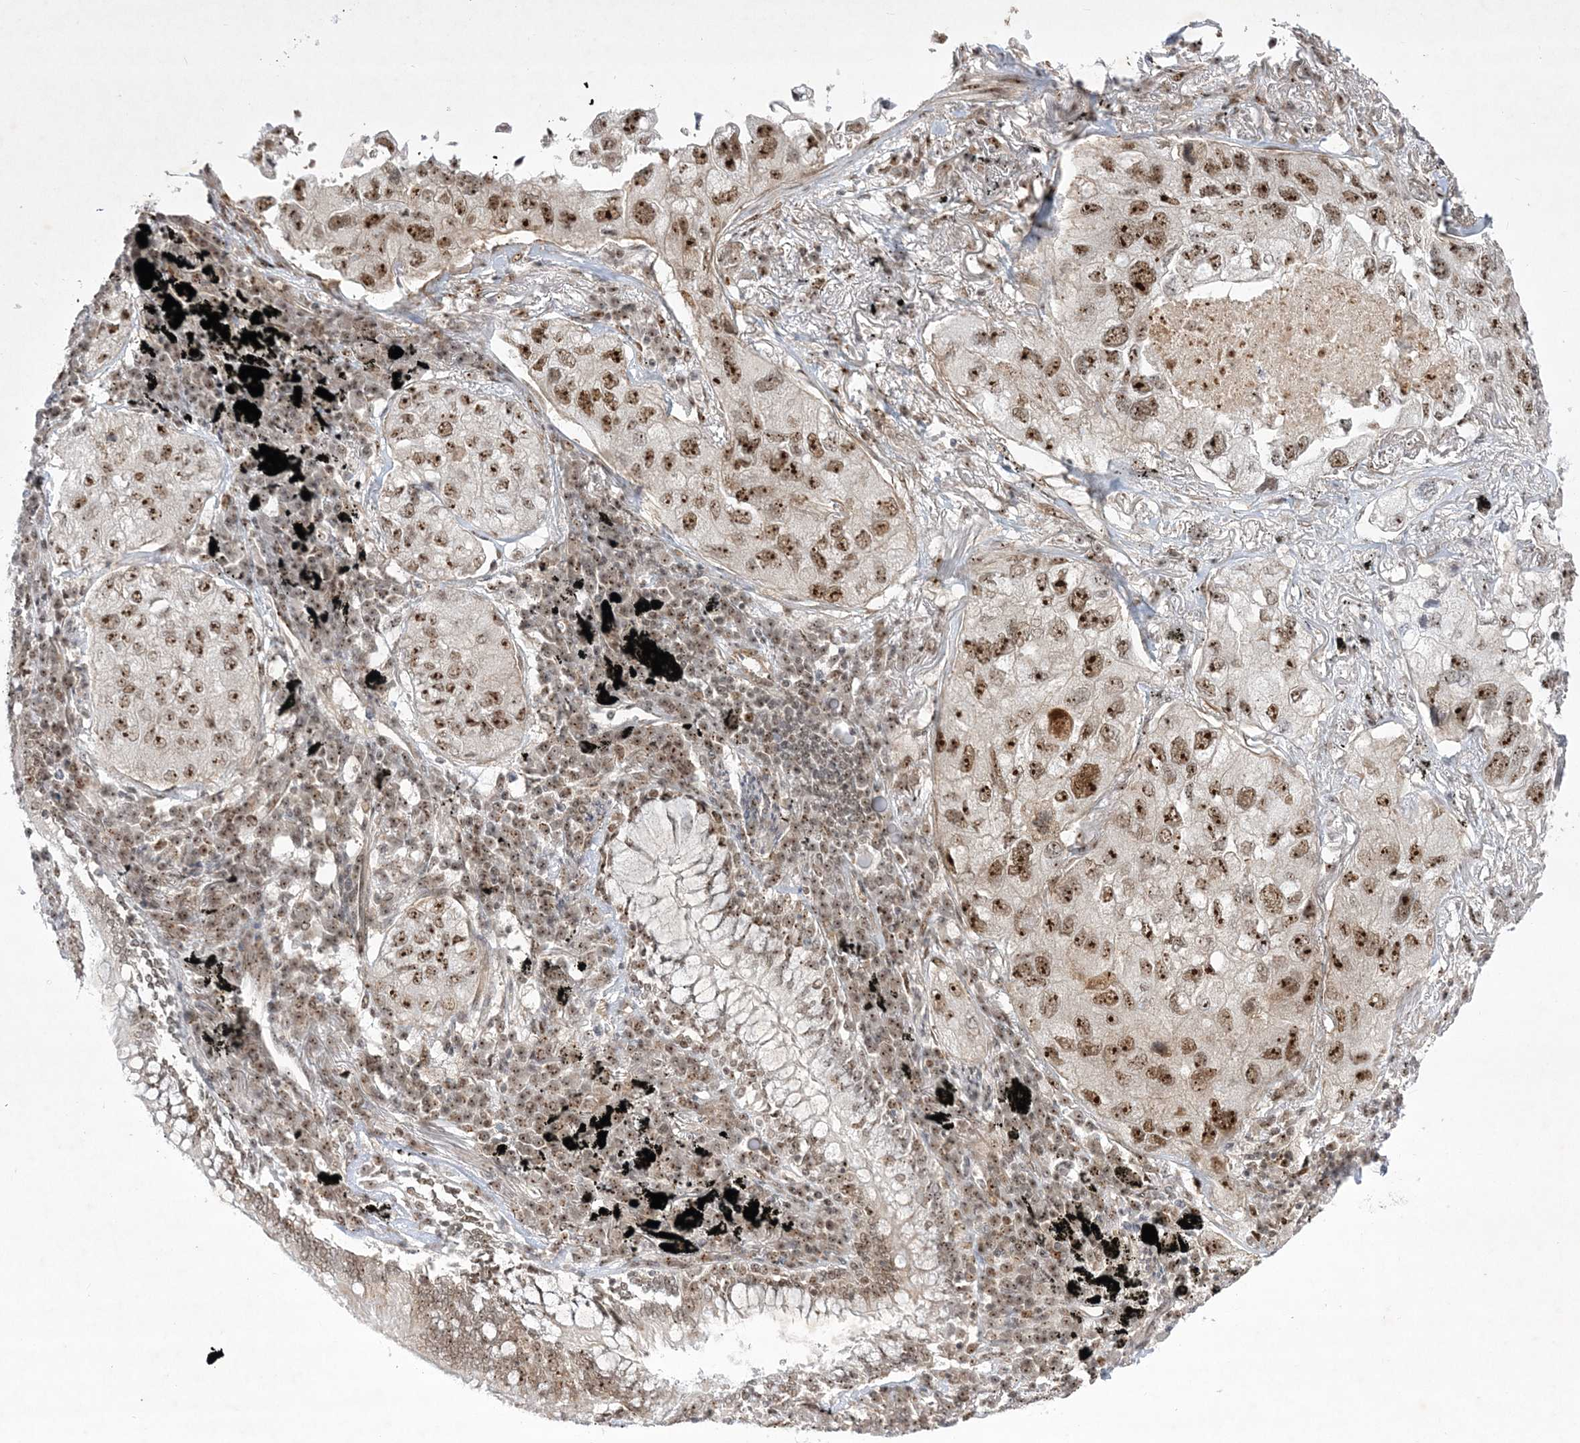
{"staining": {"intensity": "moderate", "quantity": ">75%", "location": "nuclear"}, "tissue": "lung cancer", "cell_type": "Tumor cells", "image_type": "cancer", "snomed": [{"axis": "morphology", "description": "Adenocarcinoma, NOS"}, {"axis": "topography", "description": "Lung"}], "caption": "Lung cancer (adenocarcinoma) stained for a protein exhibits moderate nuclear positivity in tumor cells.", "gene": "NPM3", "patient": {"sex": "male", "age": 65}}